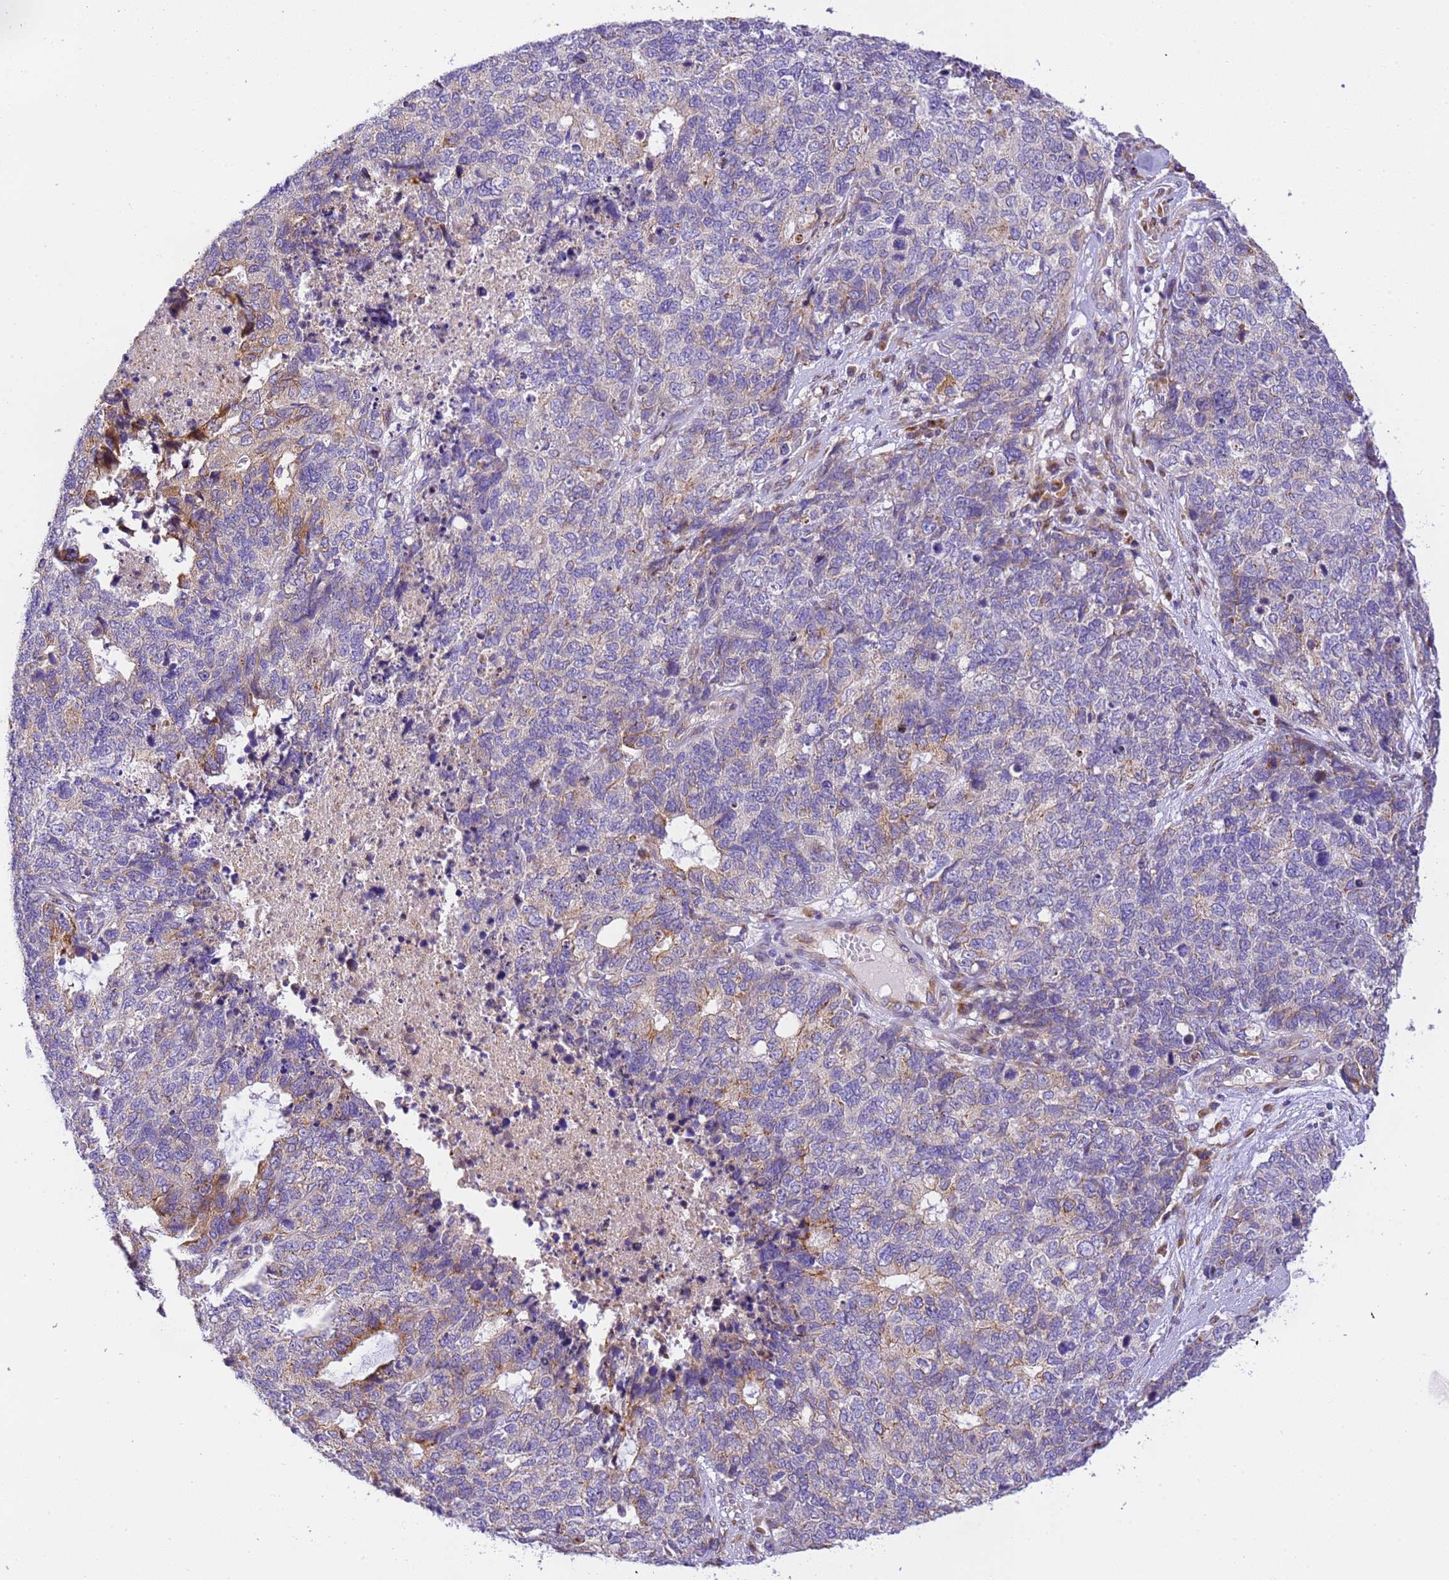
{"staining": {"intensity": "moderate", "quantity": "<25%", "location": "cytoplasmic/membranous"}, "tissue": "cervical cancer", "cell_type": "Tumor cells", "image_type": "cancer", "snomed": [{"axis": "morphology", "description": "Squamous cell carcinoma, NOS"}, {"axis": "topography", "description": "Cervix"}], "caption": "Human cervical squamous cell carcinoma stained for a protein (brown) displays moderate cytoplasmic/membranous positive staining in approximately <25% of tumor cells.", "gene": "RHBDD3", "patient": {"sex": "female", "age": 63}}